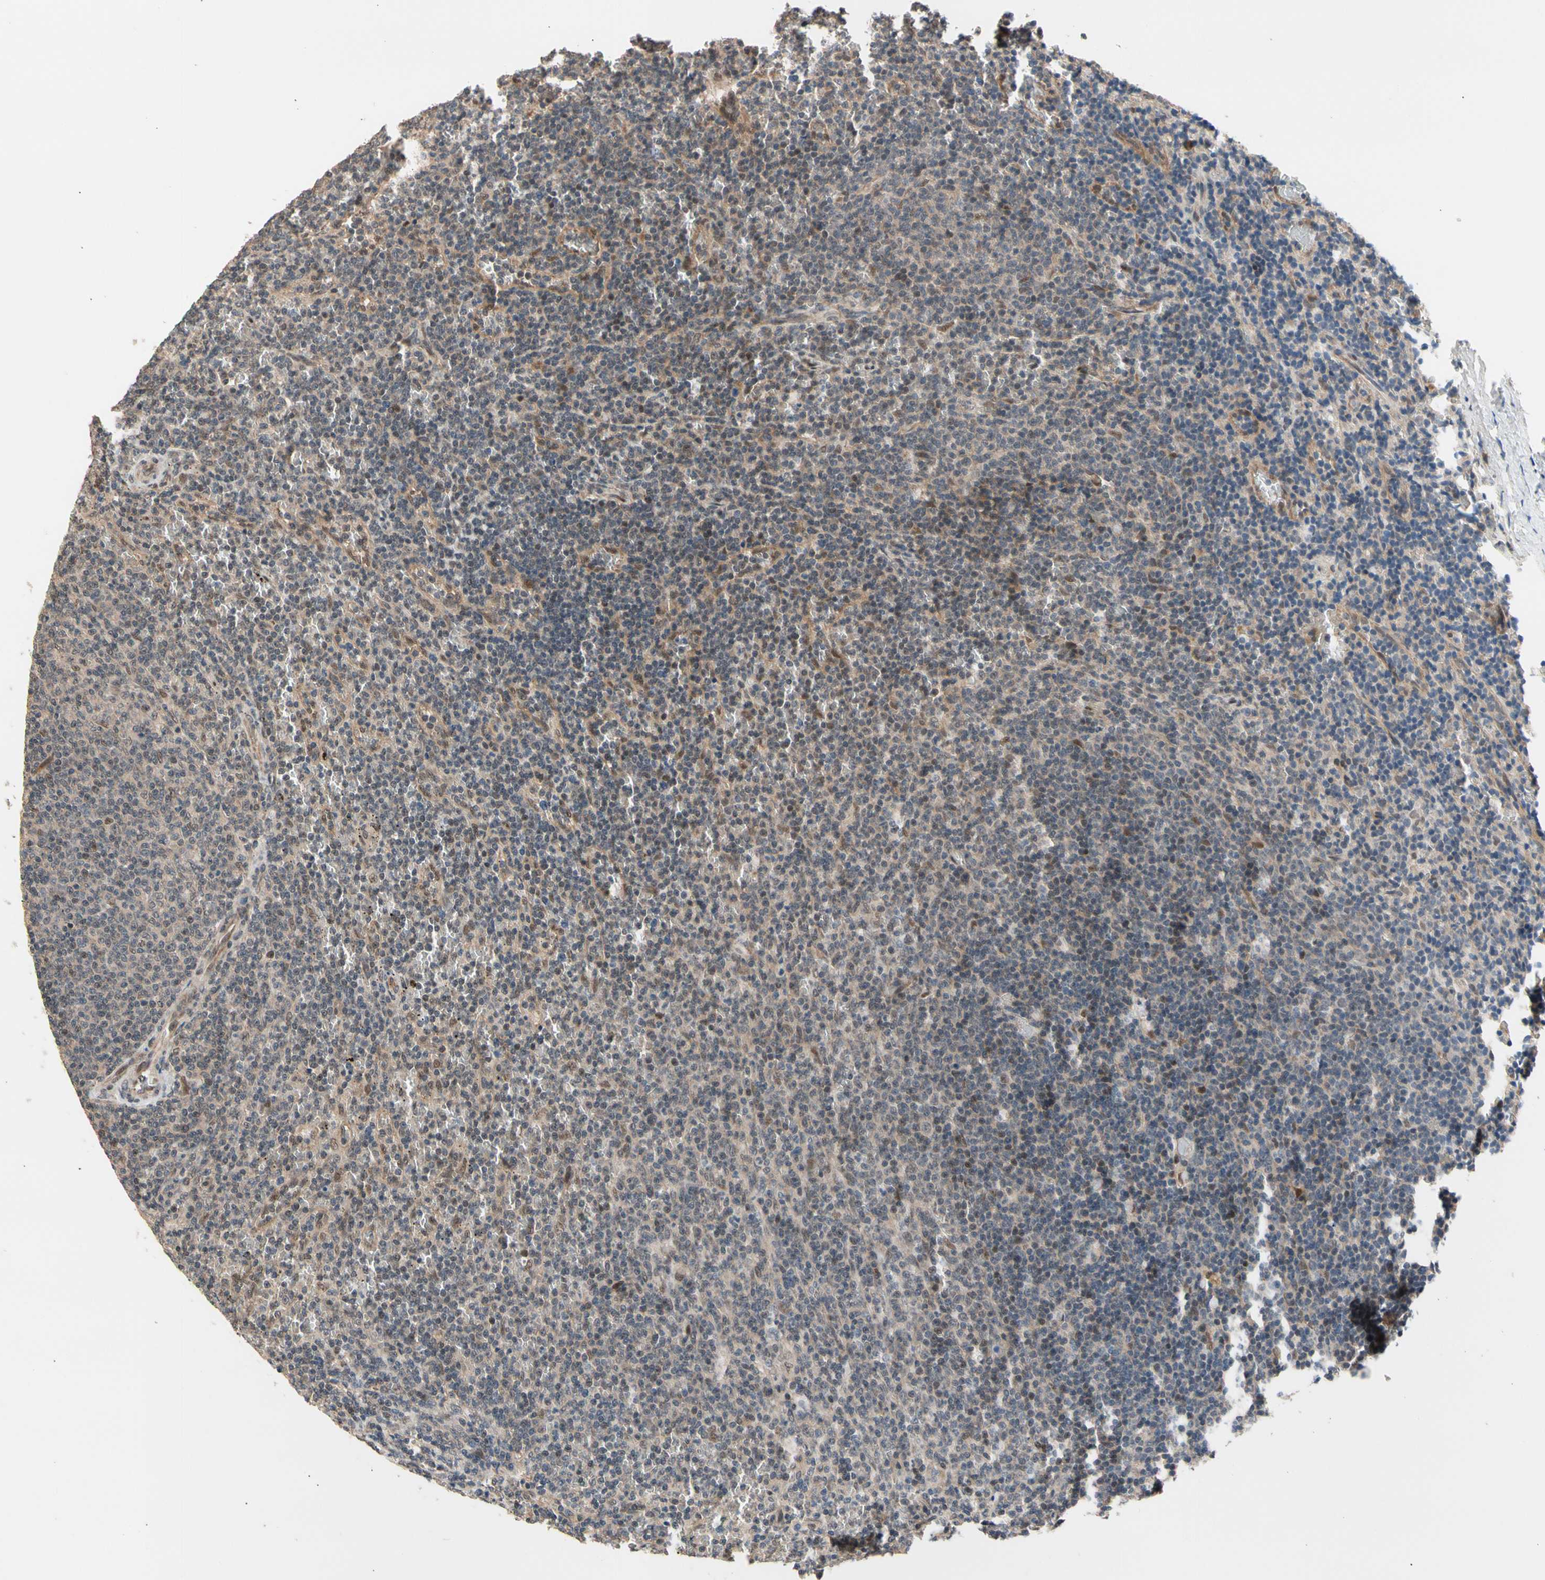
{"staining": {"intensity": "weak", "quantity": ">75%", "location": "cytoplasmic/membranous"}, "tissue": "lymphoma", "cell_type": "Tumor cells", "image_type": "cancer", "snomed": [{"axis": "morphology", "description": "Malignant lymphoma, non-Hodgkin's type, Low grade"}, {"axis": "topography", "description": "Spleen"}], "caption": "The photomicrograph shows immunohistochemical staining of lymphoma. There is weak cytoplasmic/membranous expression is appreciated in about >75% of tumor cells. (Stains: DAB in brown, nuclei in blue, Microscopy: brightfield microscopy at high magnification).", "gene": "NGEF", "patient": {"sex": "female", "age": 50}}